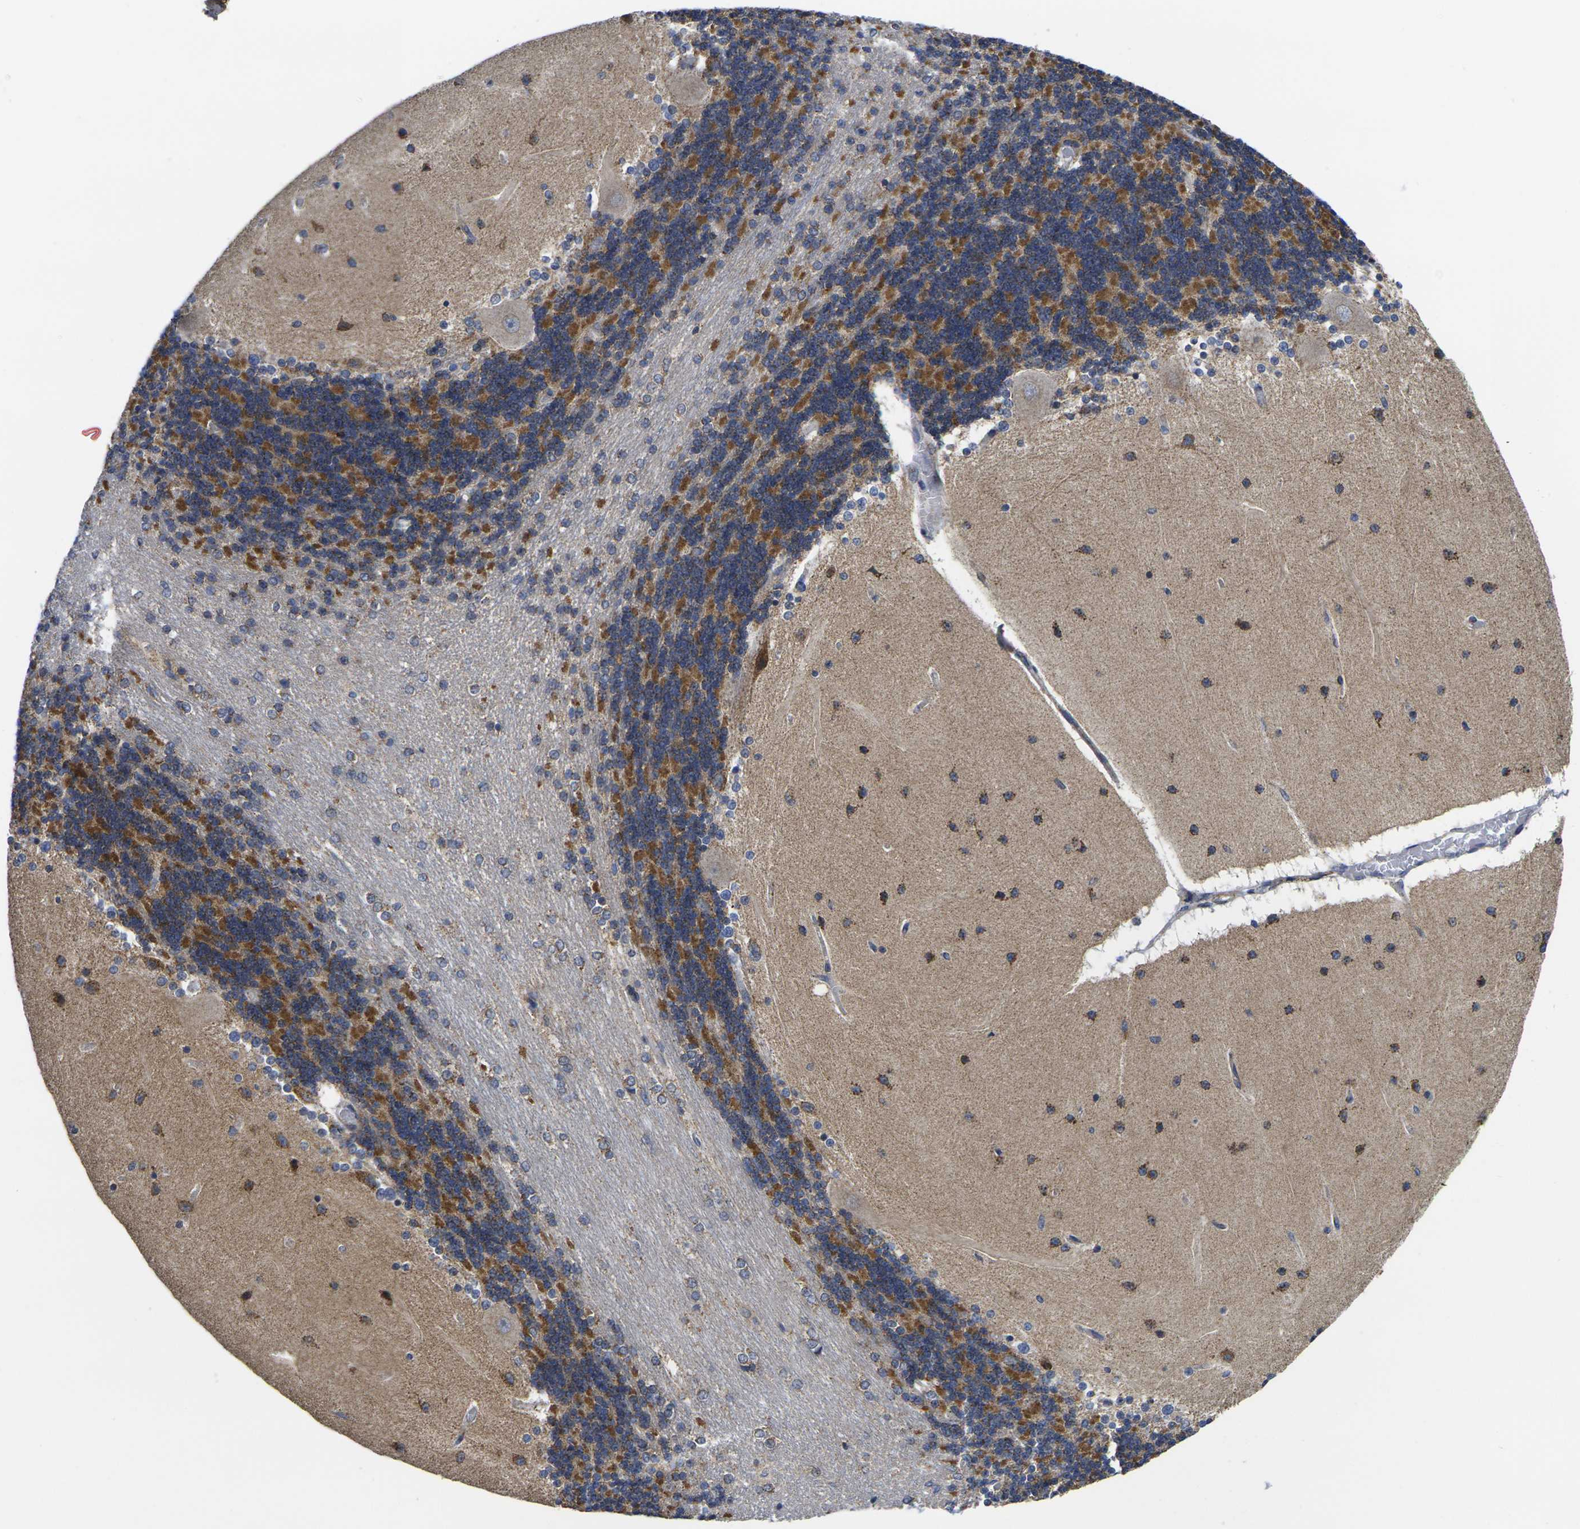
{"staining": {"intensity": "strong", "quantity": "25%-75%", "location": "cytoplasmic/membranous"}, "tissue": "cerebellum", "cell_type": "Cells in granular layer", "image_type": "normal", "snomed": [{"axis": "morphology", "description": "Normal tissue, NOS"}, {"axis": "topography", "description": "Cerebellum"}], "caption": "Immunohistochemical staining of normal human cerebellum shows strong cytoplasmic/membranous protein staining in about 25%-75% of cells in granular layer.", "gene": "P2RY11", "patient": {"sex": "female", "age": 54}}